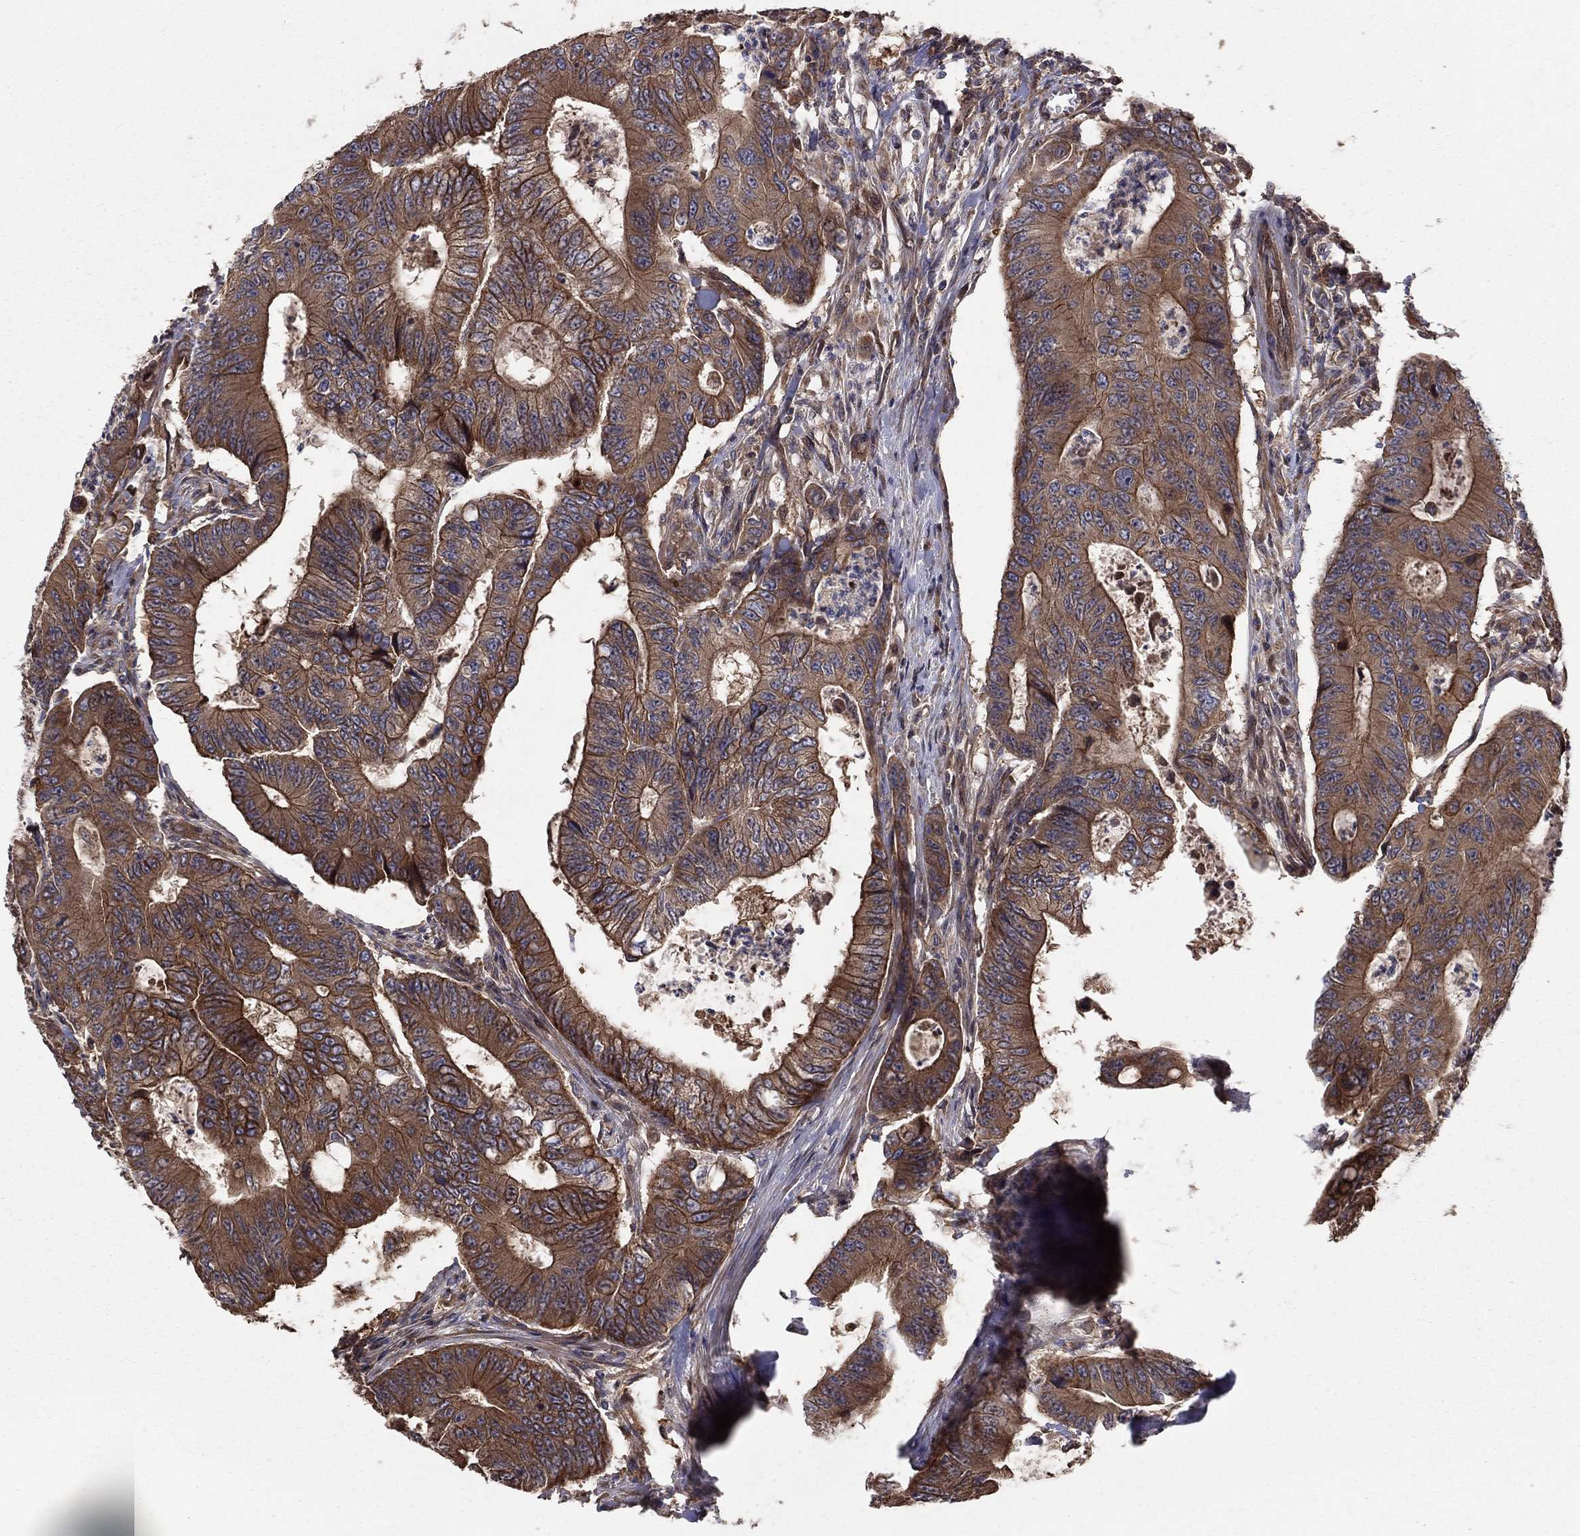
{"staining": {"intensity": "strong", "quantity": ">75%", "location": "cytoplasmic/membranous"}, "tissue": "colorectal cancer", "cell_type": "Tumor cells", "image_type": "cancer", "snomed": [{"axis": "morphology", "description": "Adenocarcinoma, NOS"}, {"axis": "topography", "description": "Colon"}], "caption": "IHC of human colorectal adenocarcinoma reveals high levels of strong cytoplasmic/membranous expression in about >75% of tumor cells. (DAB IHC, brown staining for protein, blue staining for nuclei).", "gene": "BABAM2", "patient": {"sex": "female", "age": 48}}